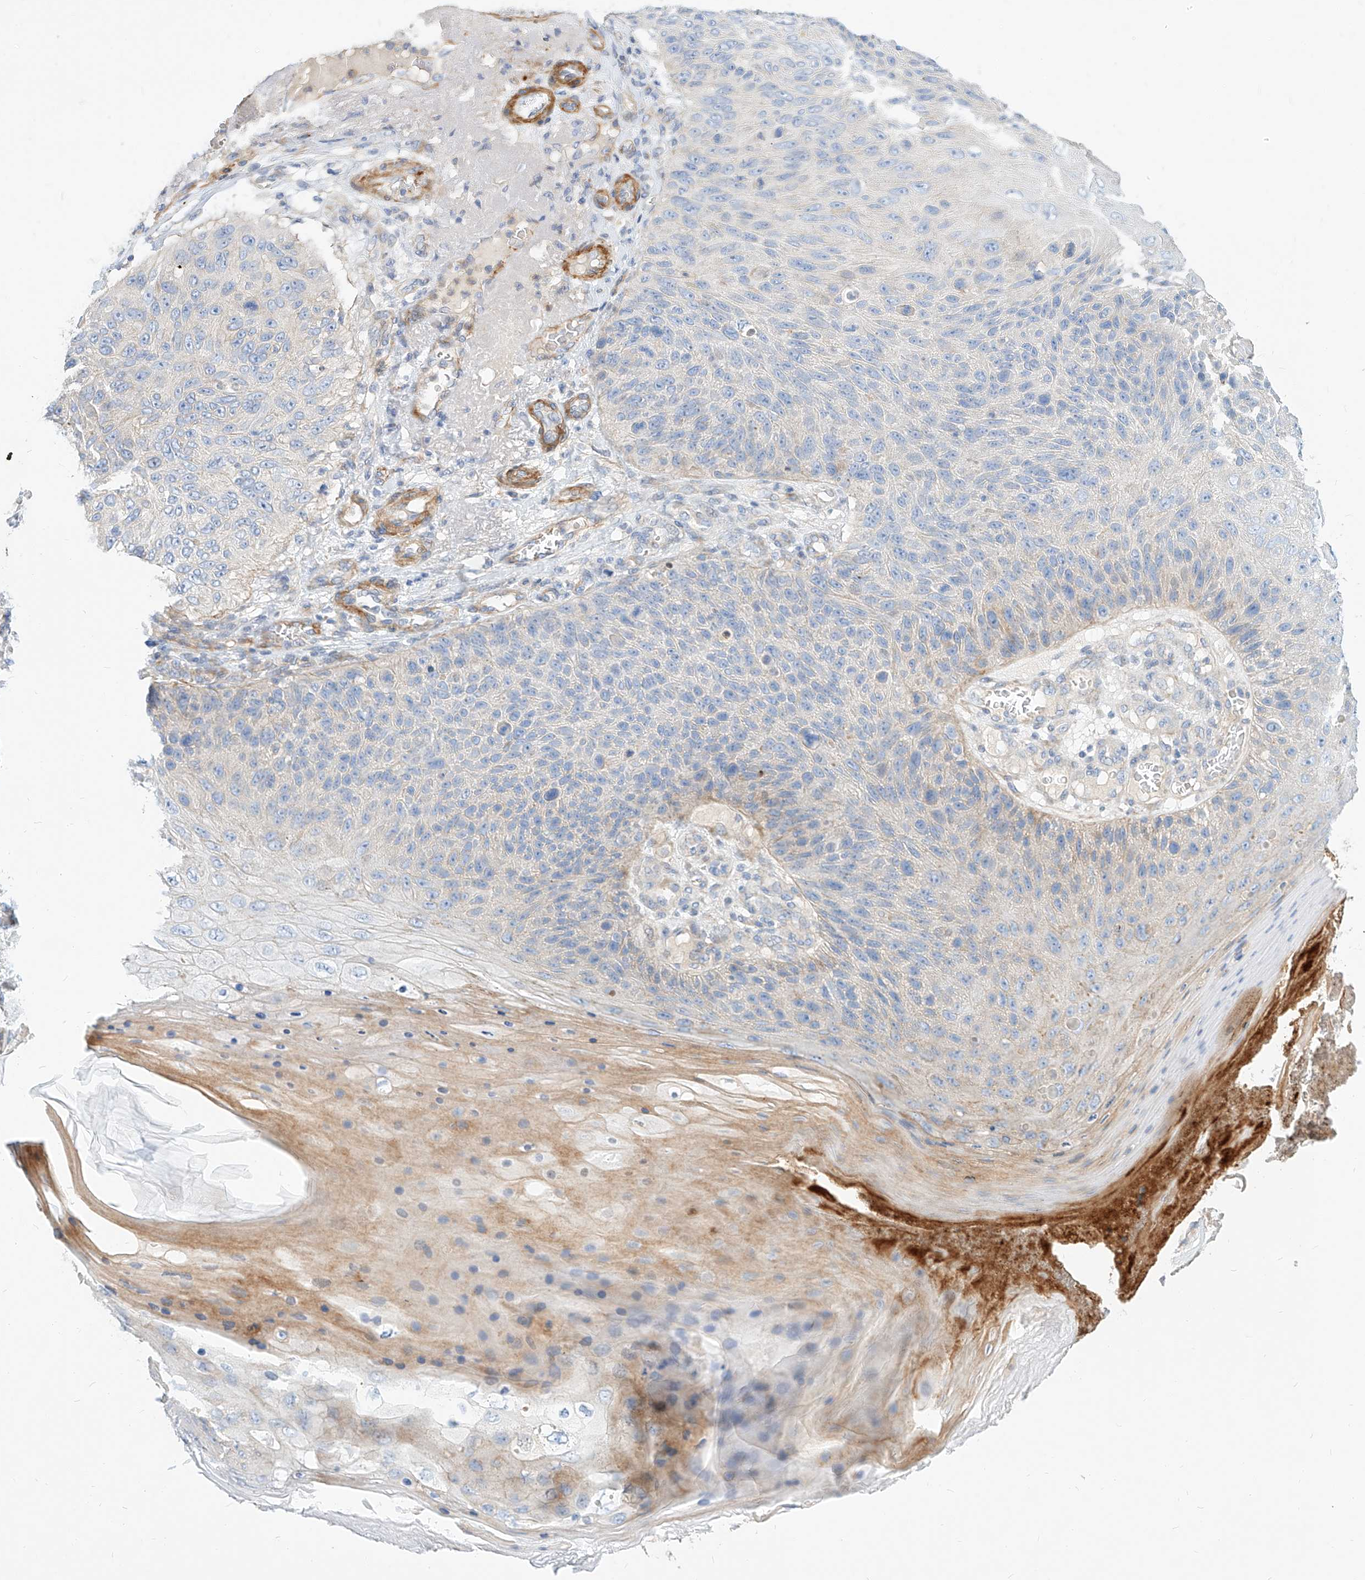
{"staining": {"intensity": "negative", "quantity": "none", "location": "none"}, "tissue": "skin cancer", "cell_type": "Tumor cells", "image_type": "cancer", "snomed": [{"axis": "morphology", "description": "Squamous cell carcinoma, NOS"}, {"axis": "topography", "description": "Skin"}], "caption": "The image shows no staining of tumor cells in squamous cell carcinoma (skin).", "gene": "KCNH5", "patient": {"sex": "female", "age": 88}}